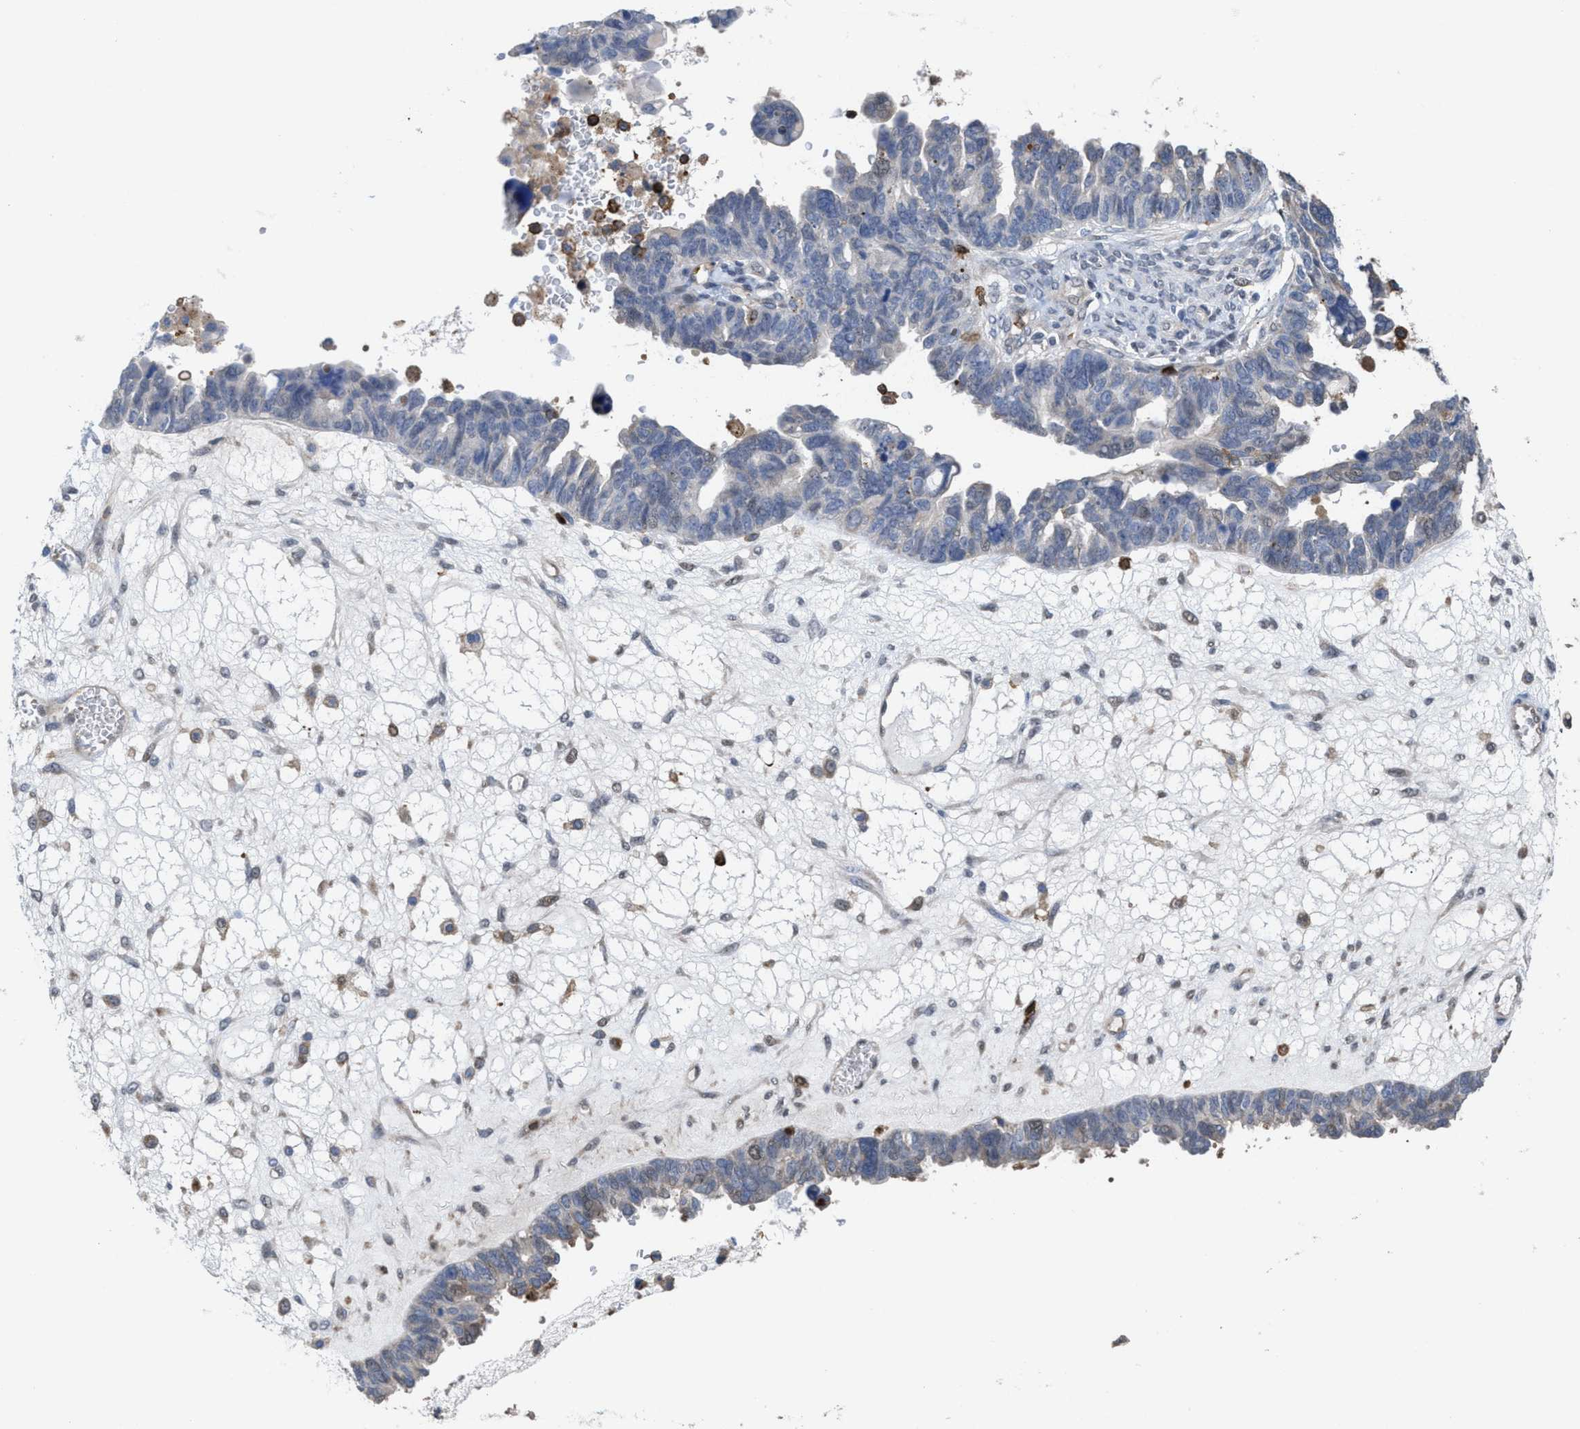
{"staining": {"intensity": "negative", "quantity": "none", "location": "none"}, "tissue": "ovarian cancer", "cell_type": "Tumor cells", "image_type": "cancer", "snomed": [{"axis": "morphology", "description": "Cystadenocarcinoma, serous, NOS"}, {"axis": "topography", "description": "Ovary"}], "caption": "This micrograph is of ovarian serous cystadenocarcinoma stained with IHC to label a protein in brown with the nuclei are counter-stained blue. There is no expression in tumor cells.", "gene": "PTPRE", "patient": {"sex": "female", "age": 79}}